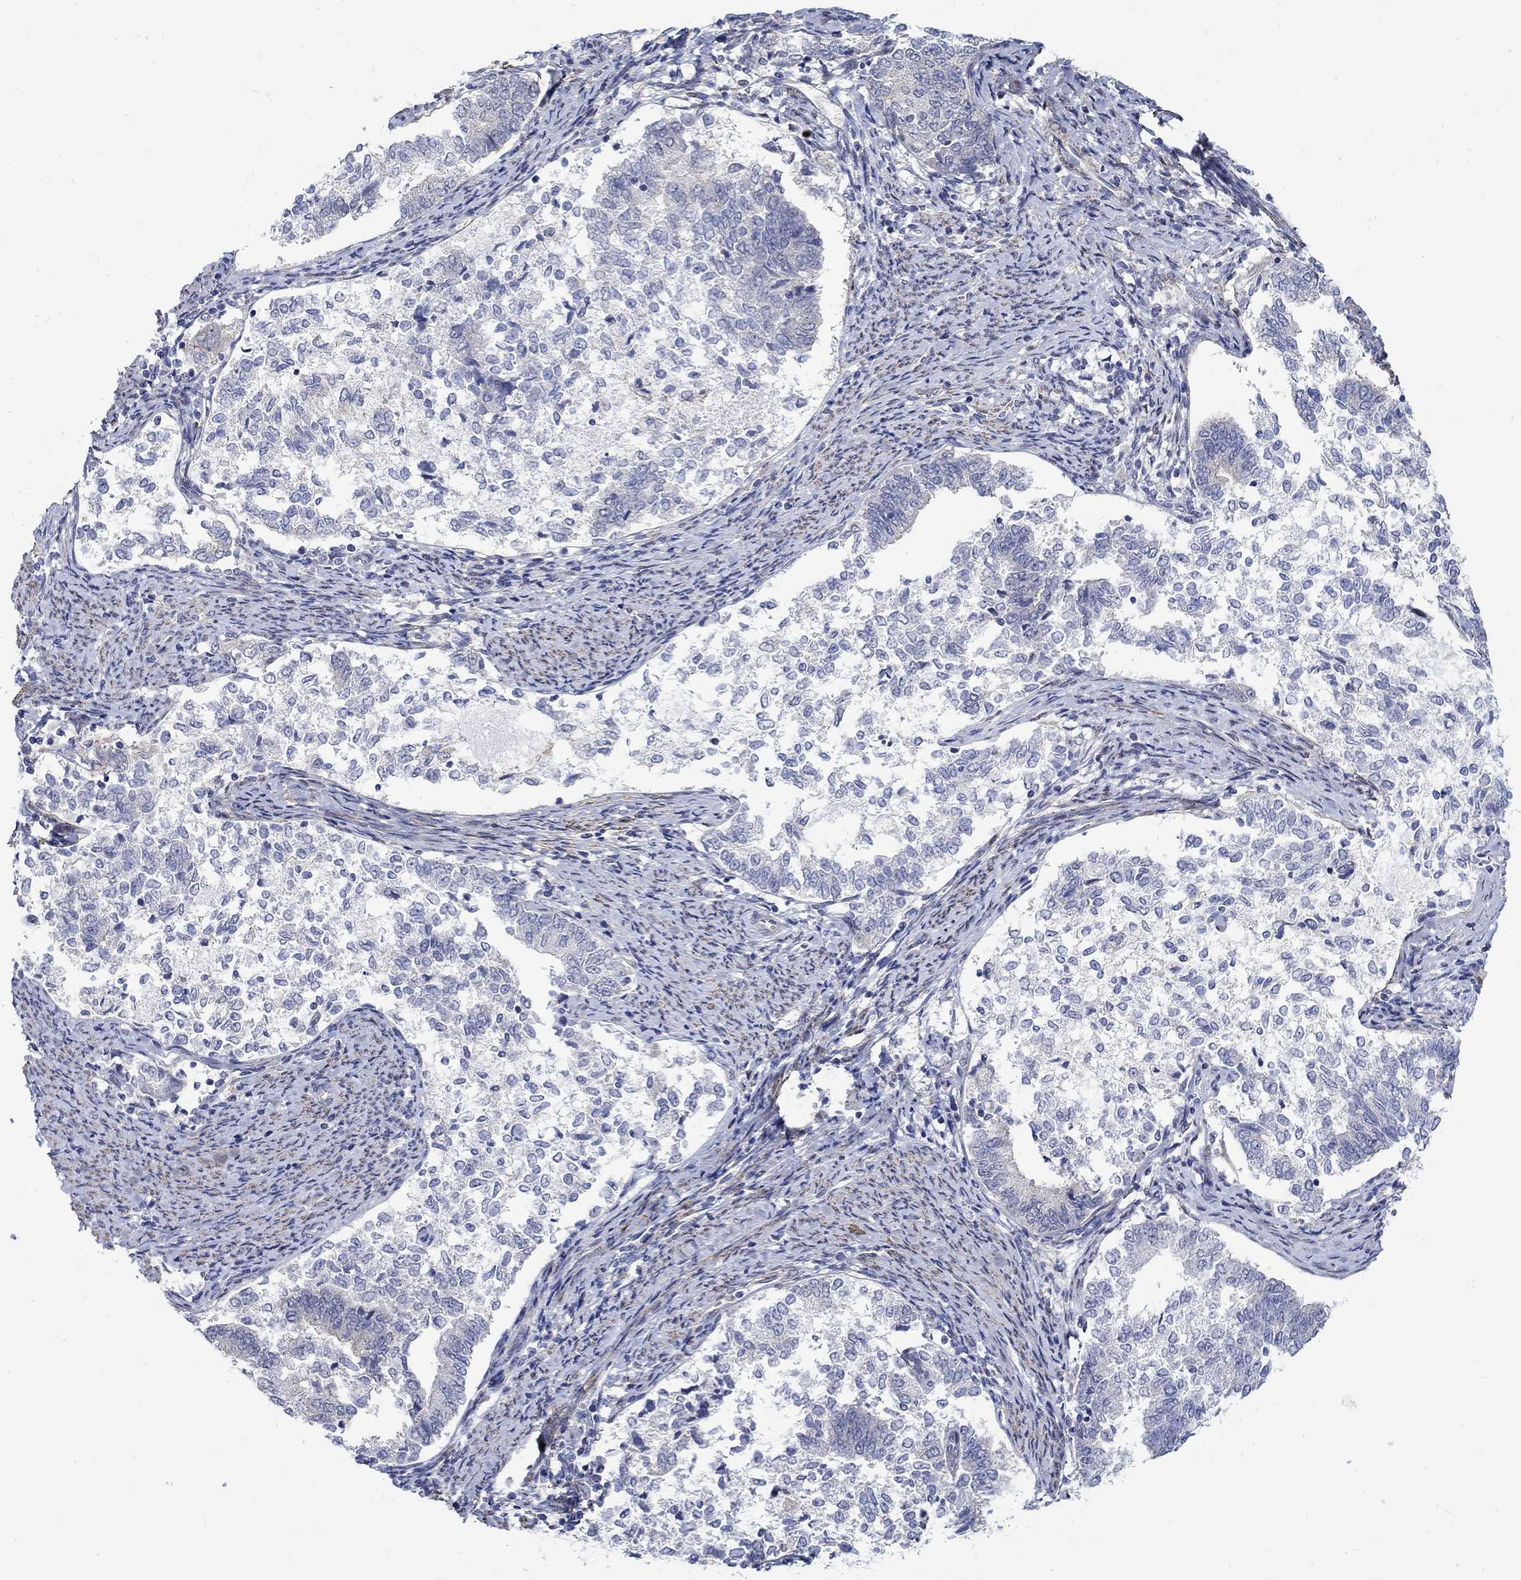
{"staining": {"intensity": "negative", "quantity": "none", "location": "none"}, "tissue": "endometrial cancer", "cell_type": "Tumor cells", "image_type": "cancer", "snomed": [{"axis": "morphology", "description": "Adenocarcinoma, NOS"}, {"axis": "topography", "description": "Endometrium"}], "caption": "Tumor cells are negative for brown protein staining in adenocarcinoma (endometrial).", "gene": "SCN7A", "patient": {"sex": "female", "age": 65}}